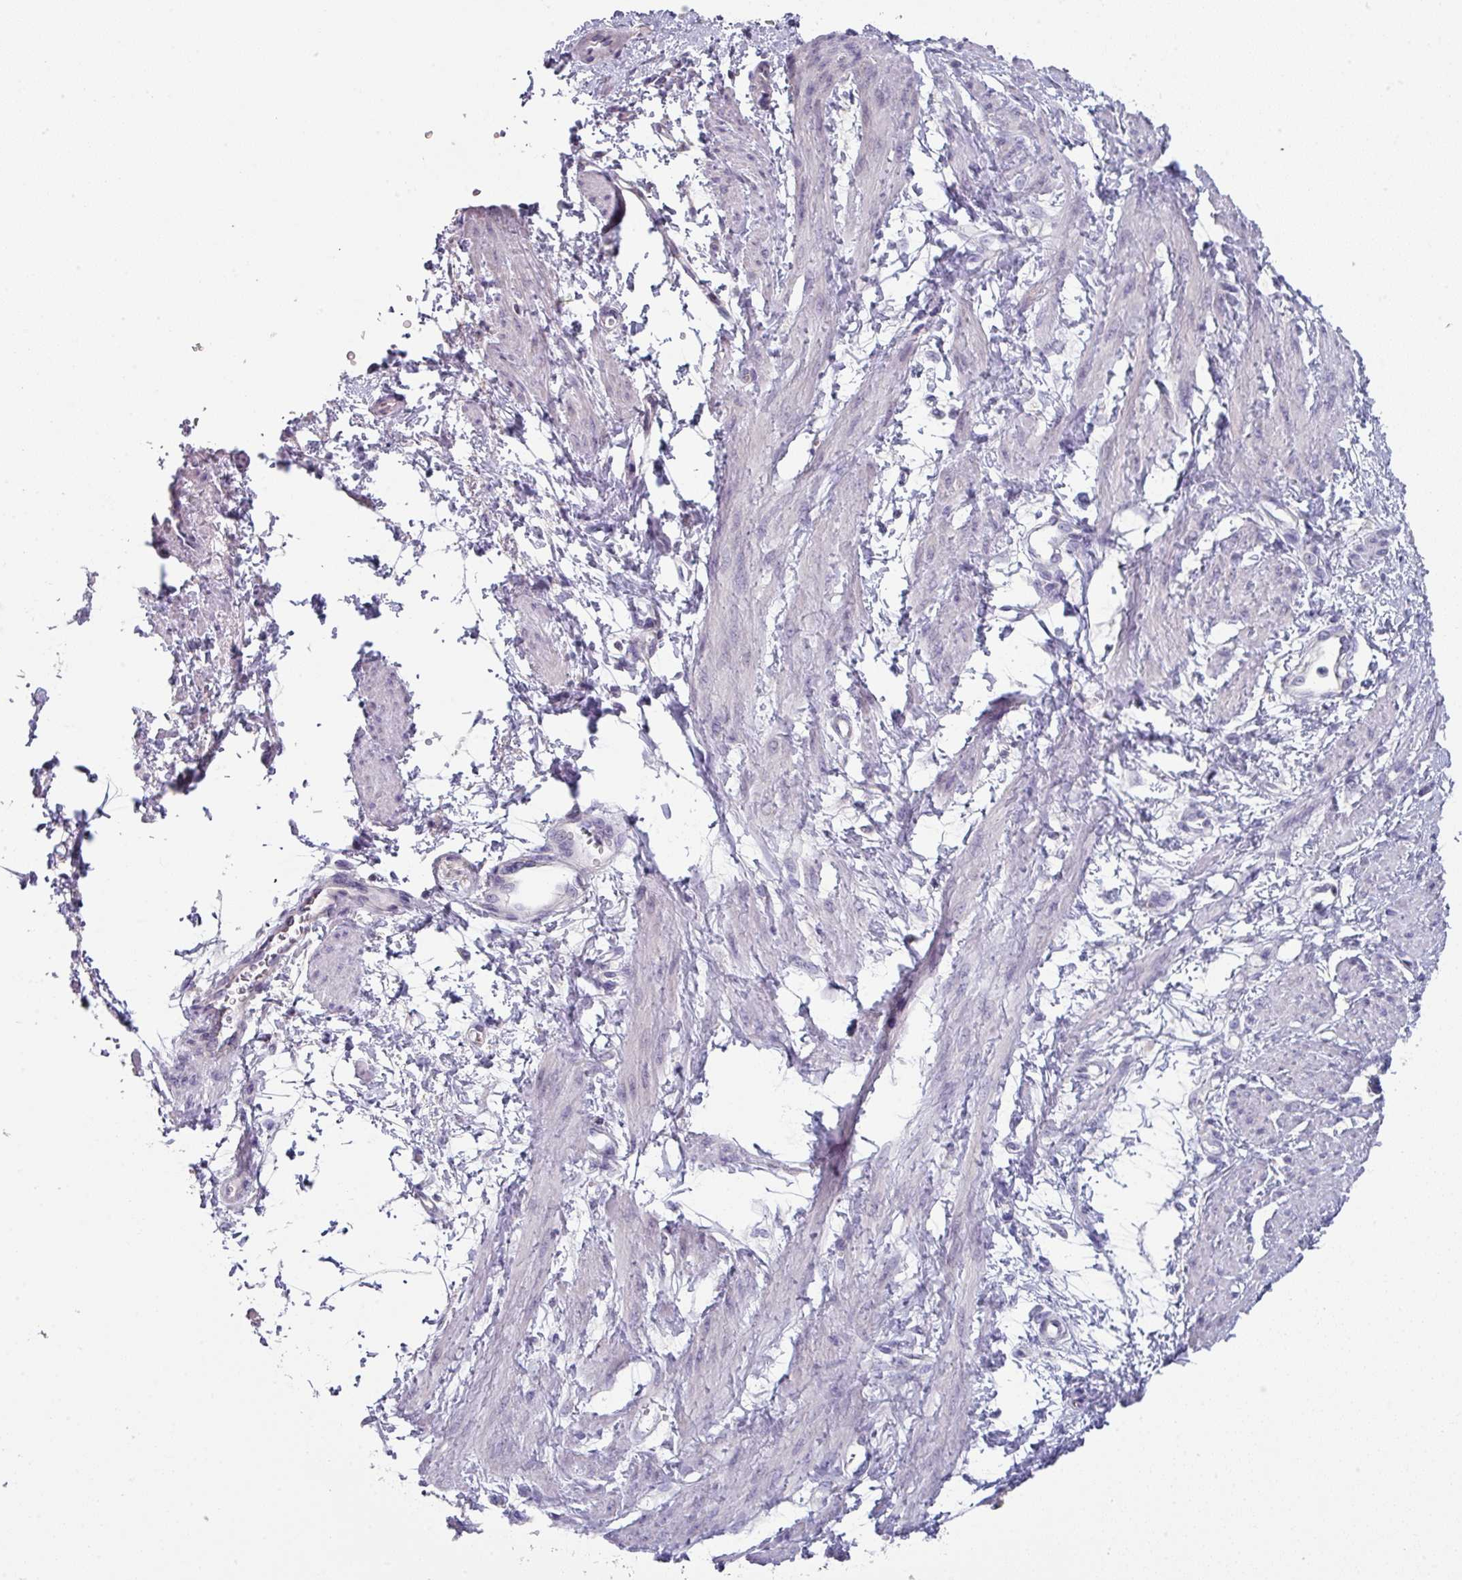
{"staining": {"intensity": "negative", "quantity": "none", "location": "none"}, "tissue": "smooth muscle", "cell_type": "Smooth muscle cells", "image_type": "normal", "snomed": [{"axis": "morphology", "description": "Normal tissue, NOS"}, {"axis": "topography", "description": "Smooth muscle"}, {"axis": "topography", "description": "Uterus"}], "caption": "DAB immunohistochemical staining of benign smooth muscle exhibits no significant staining in smooth muscle cells.", "gene": "DCAF12L1", "patient": {"sex": "female", "age": 39}}